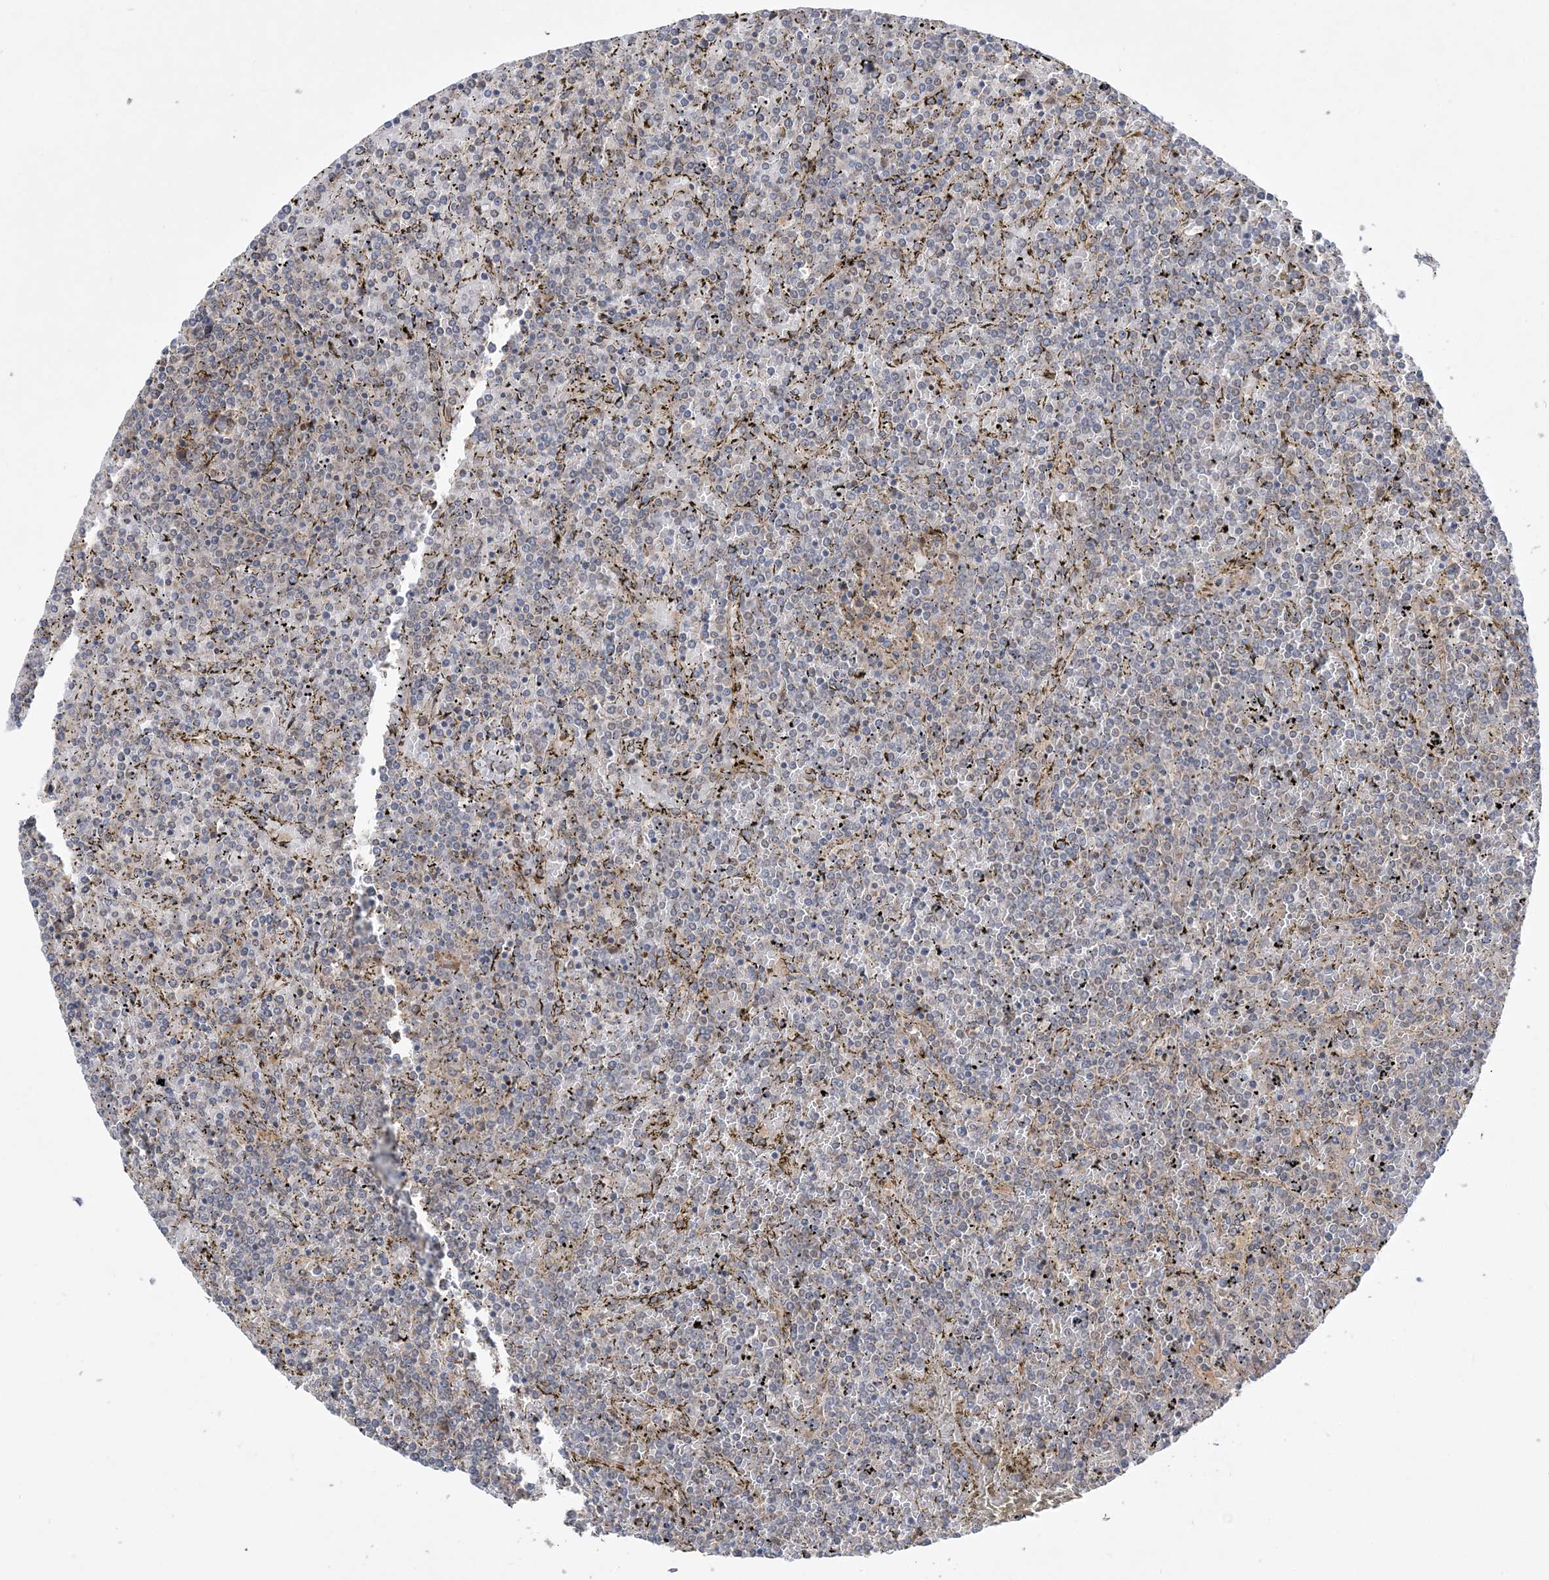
{"staining": {"intensity": "negative", "quantity": "none", "location": "none"}, "tissue": "lymphoma", "cell_type": "Tumor cells", "image_type": "cancer", "snomed": [{"axis": "morphology", "description": "Malignant lymphoma, non-Hodgkin's type, Low grade"}, {"axis": "topography", "description": "Spleen"}], "caption": "There is no significant positivity in tumor cells of lymphoma. (Stains: DAB immunohistochemistry with hematoxylin counter stain, Microscopy: brightfield microscopy at high magnification).", "gene": "MMADHC", "patient": {"sex": "female", "age": 19}}